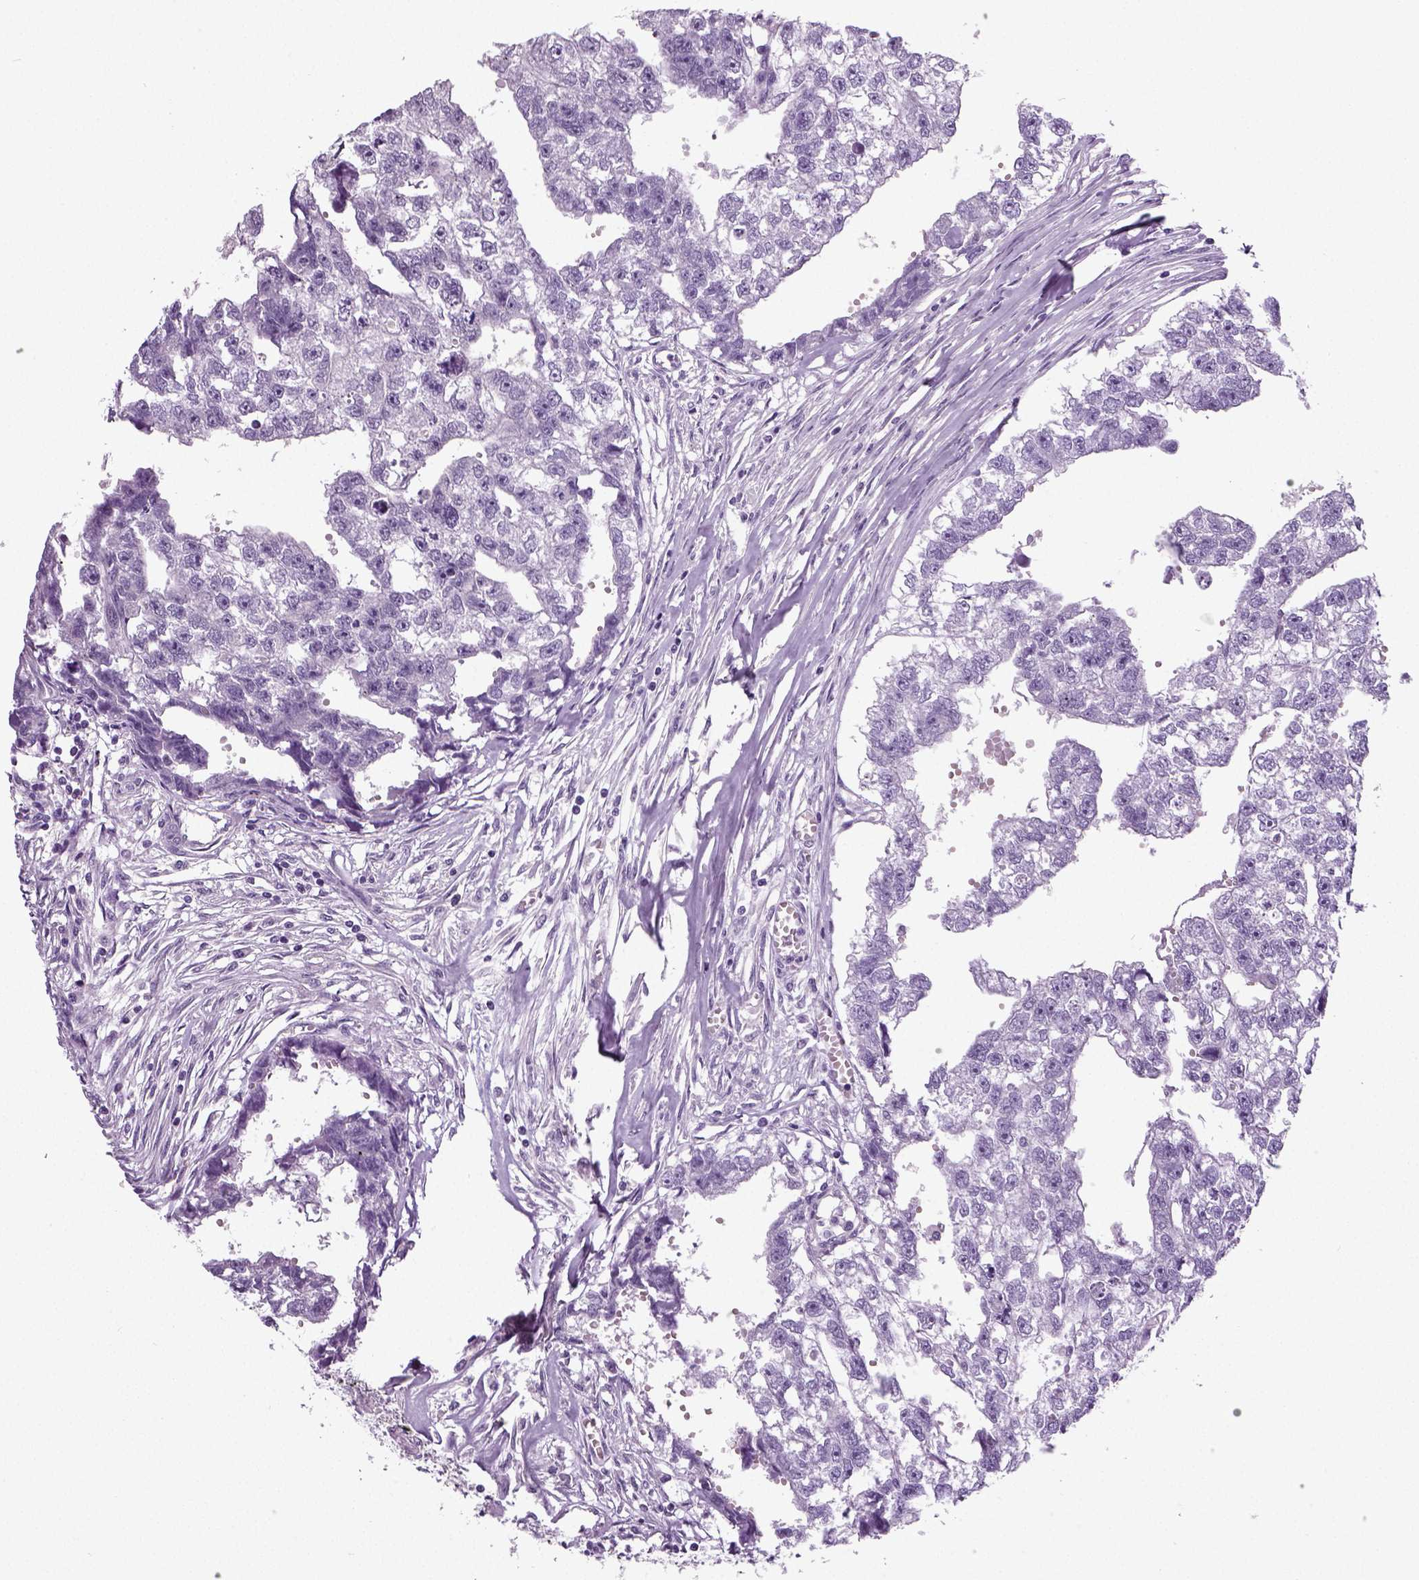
{"staining": {"intensity": "negative", "quantity": "none", "location": "none"}, "tissue": "testis cancer", "cell_type": "Tumor cells", "image_type": "cancer", "snomed": [{"axis": "morphology", "description": "Carcinoma, Embryonal, NOS"}, {"axis": "morphology", "description": "Teratoma, malignant, NOS"}, {"axis": "topography", "description": "Testis"}], "caption": "The image reveals no staining of tumor cells in testis embryonal carcinoma.", "gene": "NECAB2", "patient": {"sex": "male", "age": 44}}